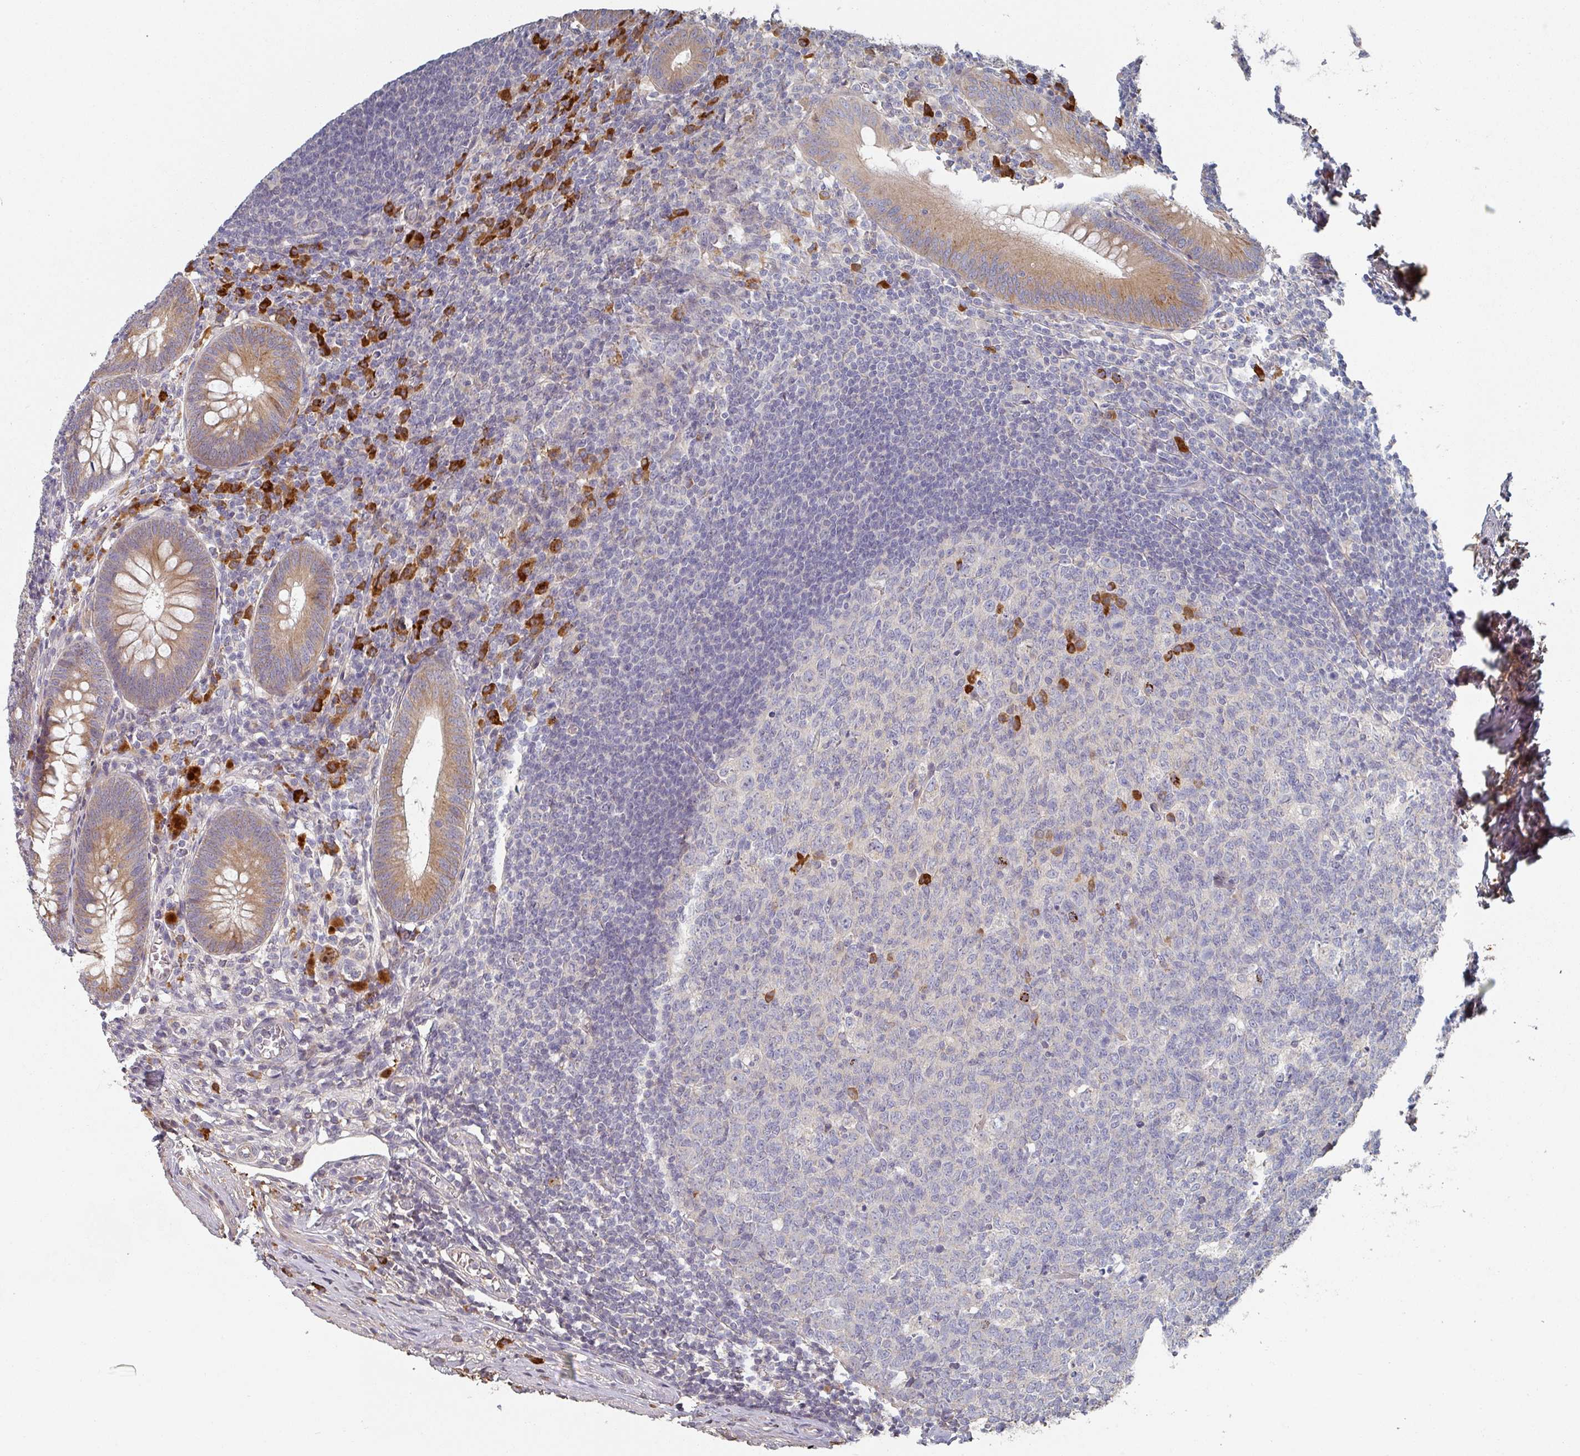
{"staining": {"intensity": "weak", "quantity": ">75%", "location": "cytoplasmic/membranous"}, "tissue": "appendix", "cell_type": "Glandular cells", "image_type": "normal", "snomed": [{"axis": "morphology", "description": "Normal tissue, NOS"}, {"axis": "topography", "description": "Appendix"}], "caption": "The histopathology image reveals immunohistochemical staining of benign appendix. There is weak cytoplasmic/membranous staining is identified in approximately >75% of glandular cells.", "gene": "ENSG00000249773", "patient": {"sex": "male", "age": 56}}